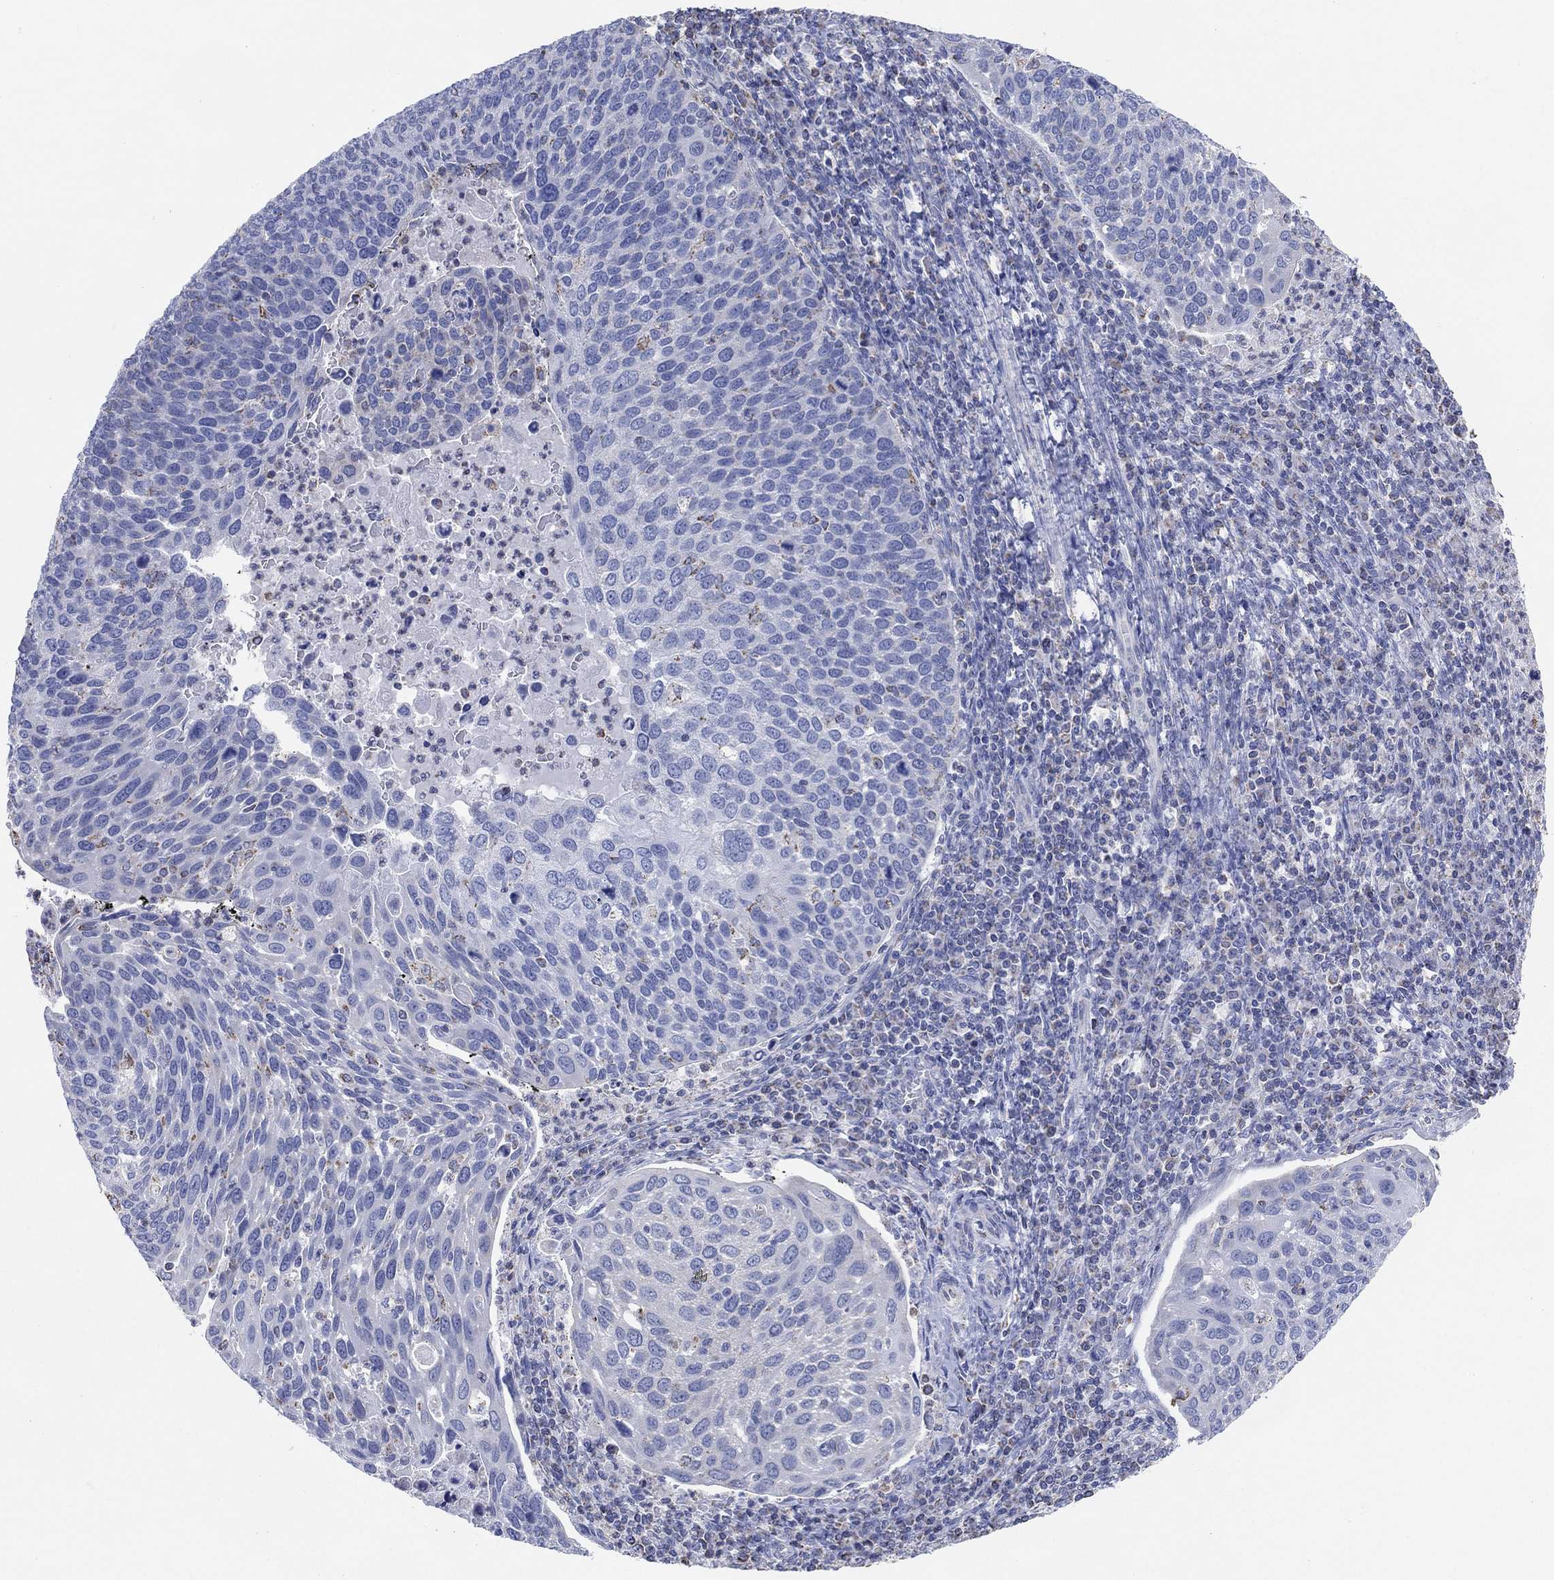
{"staining": {"intensity": "negative", "quantity": "none", "location": "none"}, "tissue": "cervical cancer", "cell_type": "Tumor cells", "image_type": "cancer", "snomed": [{"axis": "morphology", "description": "Squamous cell carcinoma, NOS"}, {"axis": "topography", "description": "Cervix"}], "caption": "Micrograph shows no significant protein positivity in tumor cells of cervical cancer.", "gene": "CFTR", "patient": {"sex": "female", "age": 54}}